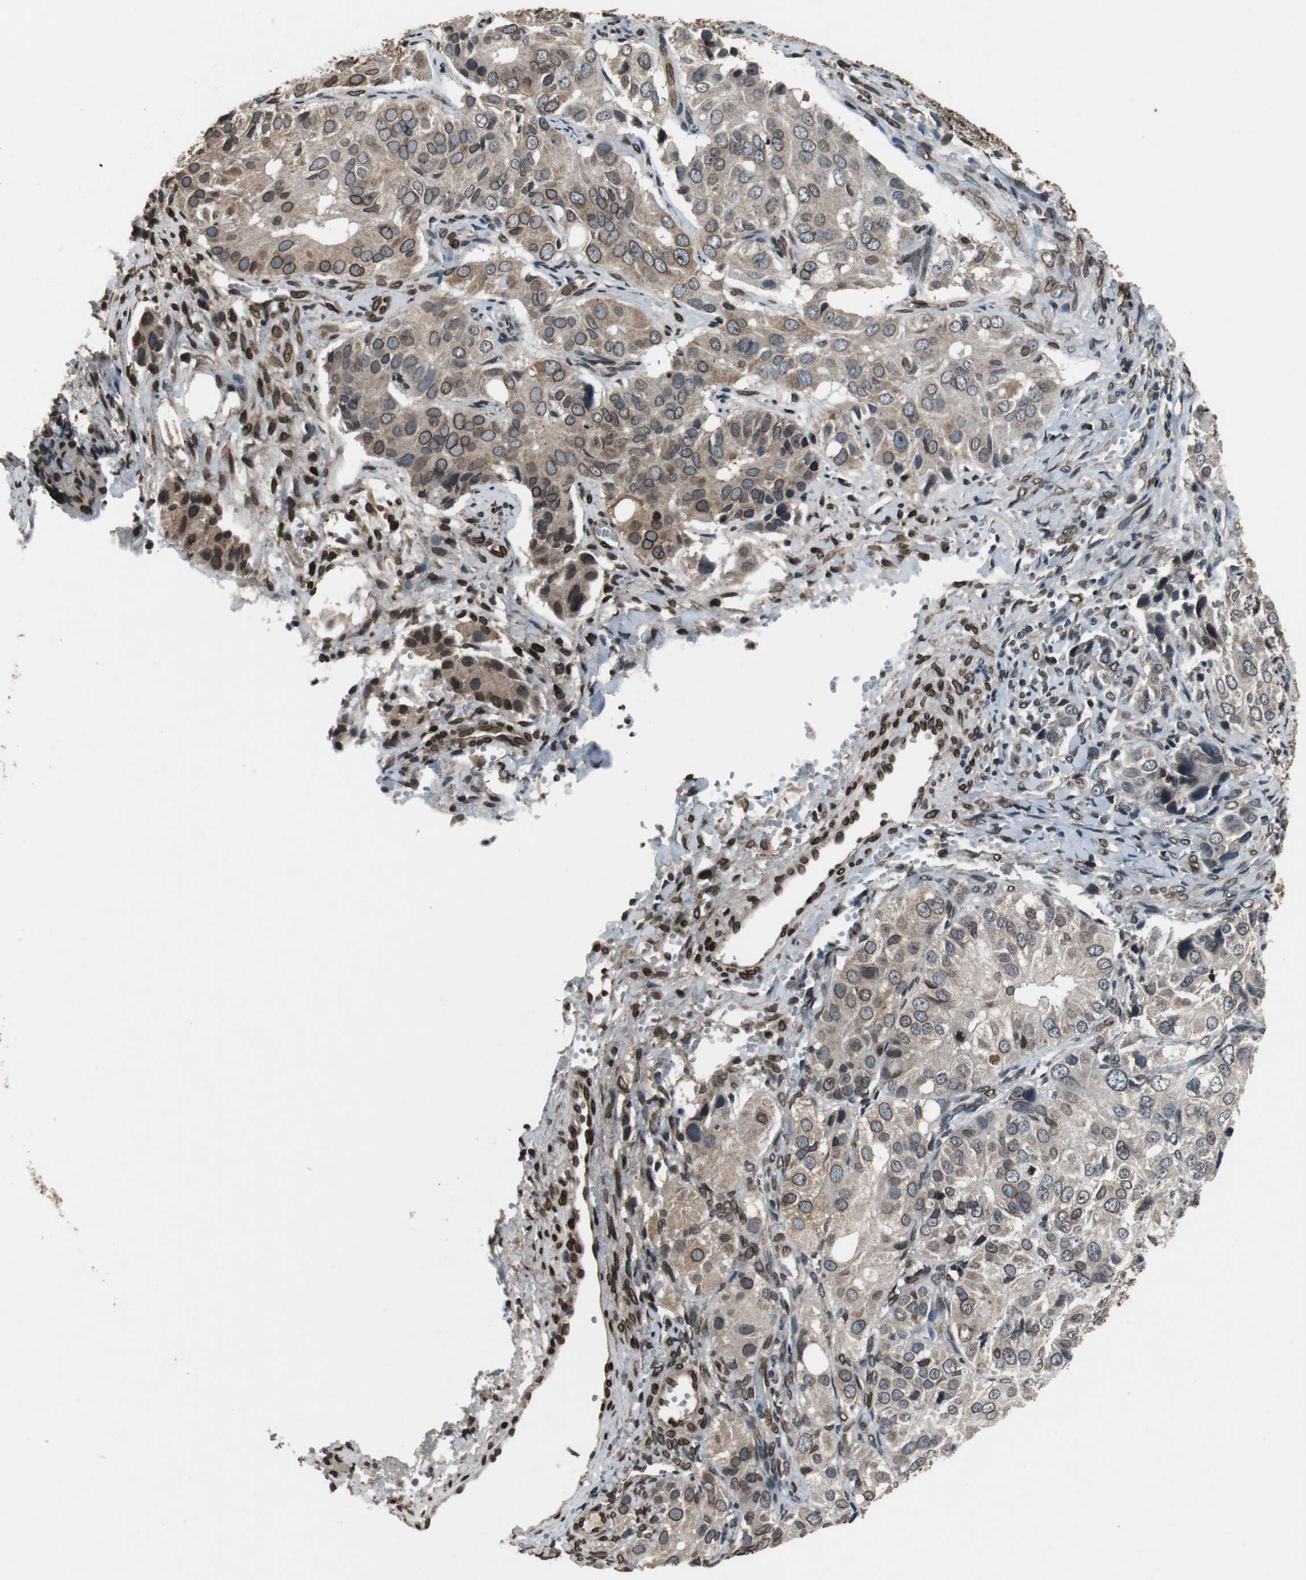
{"staining": {"intensity": "strong", "quantity": ">75%", "location": "cytoplasmic/membranous,nuclear"}, "tissue": "ovarian cancer", "cell_type": "Tumor cells", "image_type": "cancer", "snomed": [{"axis": "morphology", "description": "Carcinoma, endometroid"}, {"axis": "topography", "description": "Ovary"}], "caption": "Ovarian endometroid carcinoma stained with a brown dye displays strong cytoplasmic/membranous and nuclear positive positivity in approximately >75% of tumor cells.", "gene": "LMNA", "patient": {"sex": "female", "age": 51}}